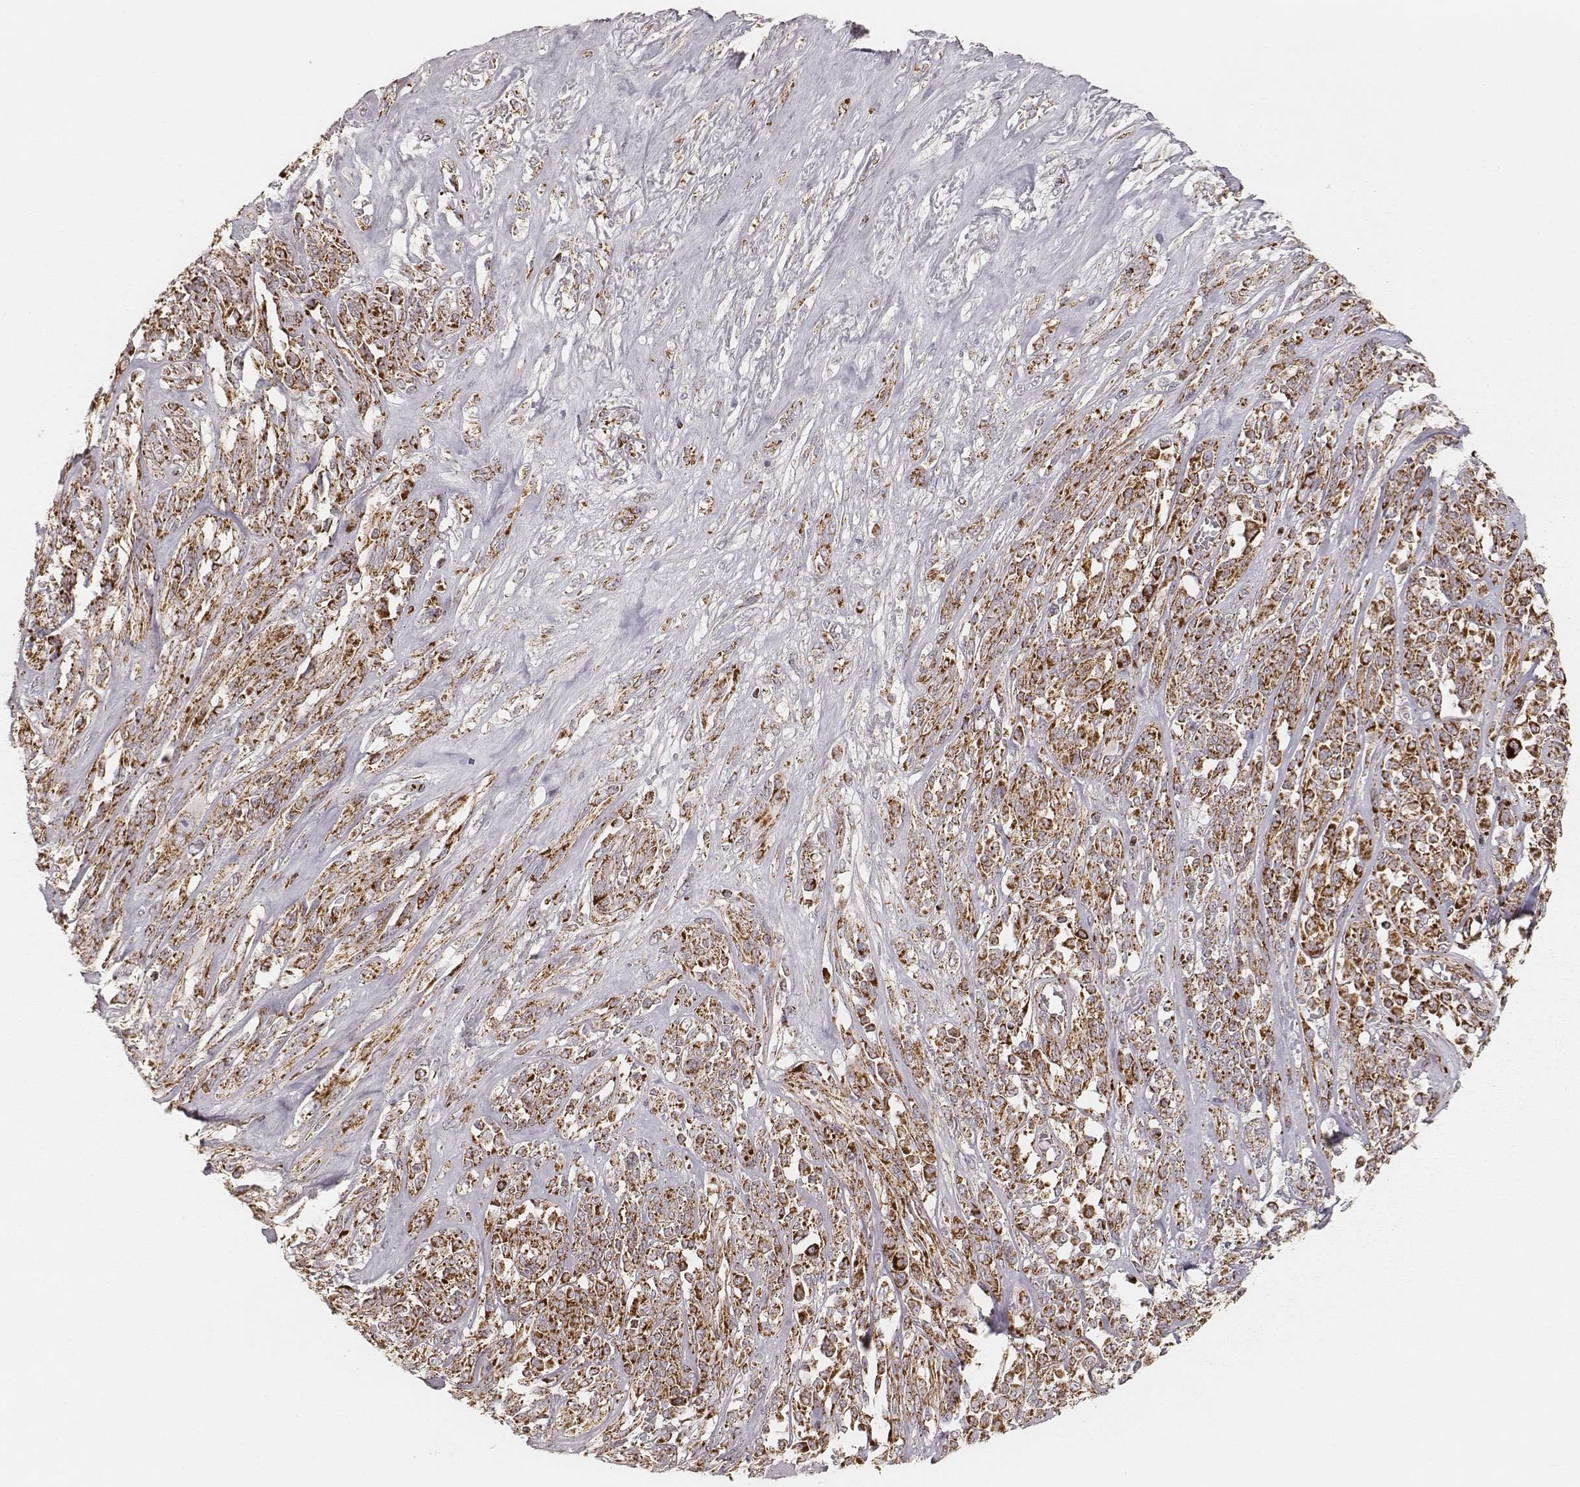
{"staining": {"intensity": "strong", "quantity": ">75%", "location": "cytoplasmic/membranous"}, "tissue": "melanoma", "cell_type": "Tumor cells", "image_type": "cancer", "snomed": [{"axis": "morphology", "description": "Malignant melanoma, NOS"}, {"axis": "topography", "description": "Skin"}], "caption": "Strong cytoplasmic/membranous protein staining is present in about >75% of tumor cells in melanoma. The protein of interest is stained brown, and the nuclei are stained in blue (DAB IHC with brightfield microscopy, high magnification).", "gene": "CS", "patient": {"sex": "female", "age": 91}}